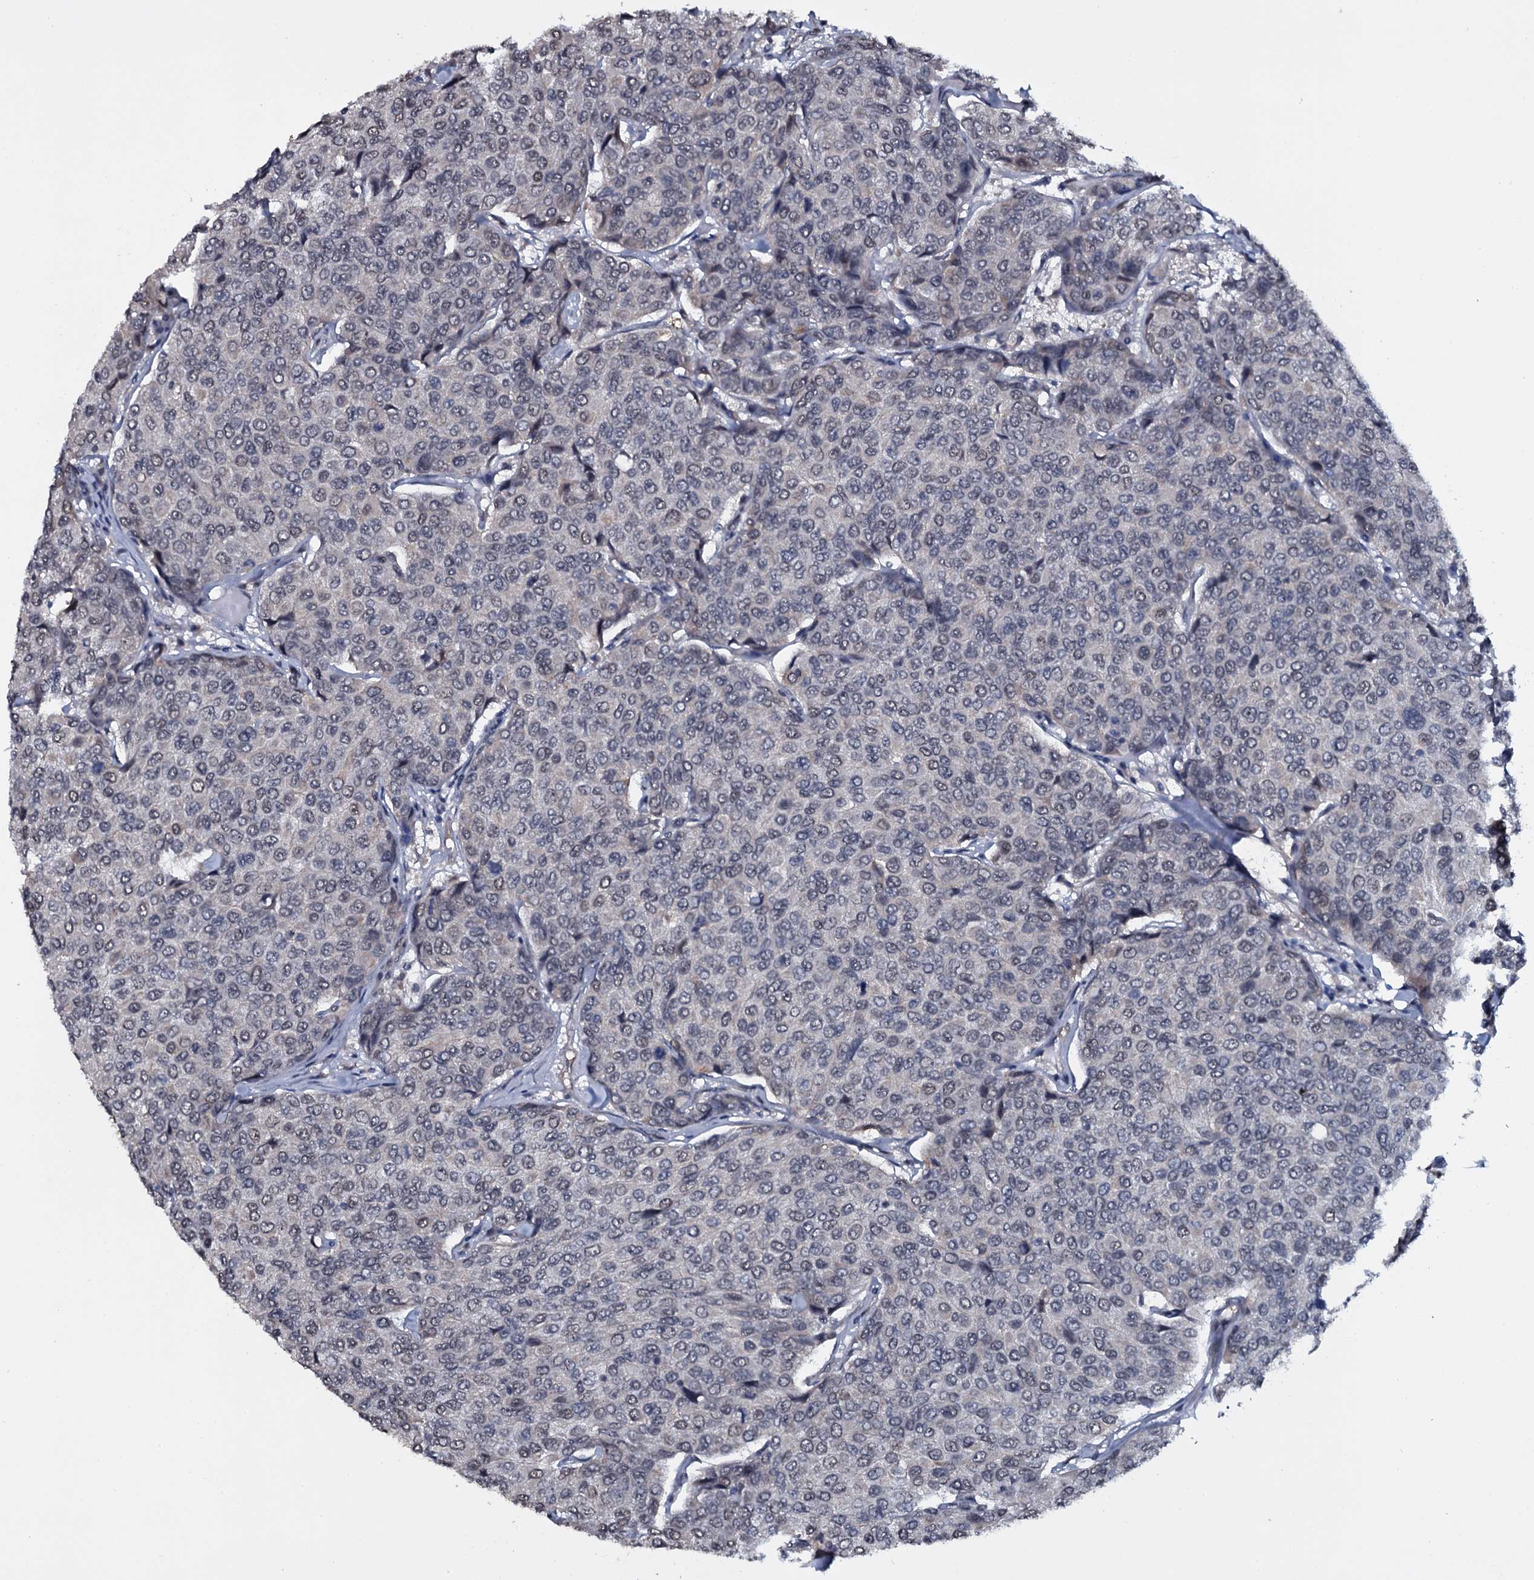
{"staining": {"intensity": "weak", "quantity": "<25%", "location": "nuclear"}, "tissue": "breast cancer", "cell_type": "Tumor cells", "image_type": "cancer", "snomed": [{"axis": "morphology", "description": "Duct carcinoma"}, {"axis": "topography", "description": "Breast"}], "caption": "Micrograph shows no significant protein positivity in tumor cells of infiltrating ductal carcinoma (breast).", "gene": "SH2D4B", "patient": {"sex": "female", "age": 55}}